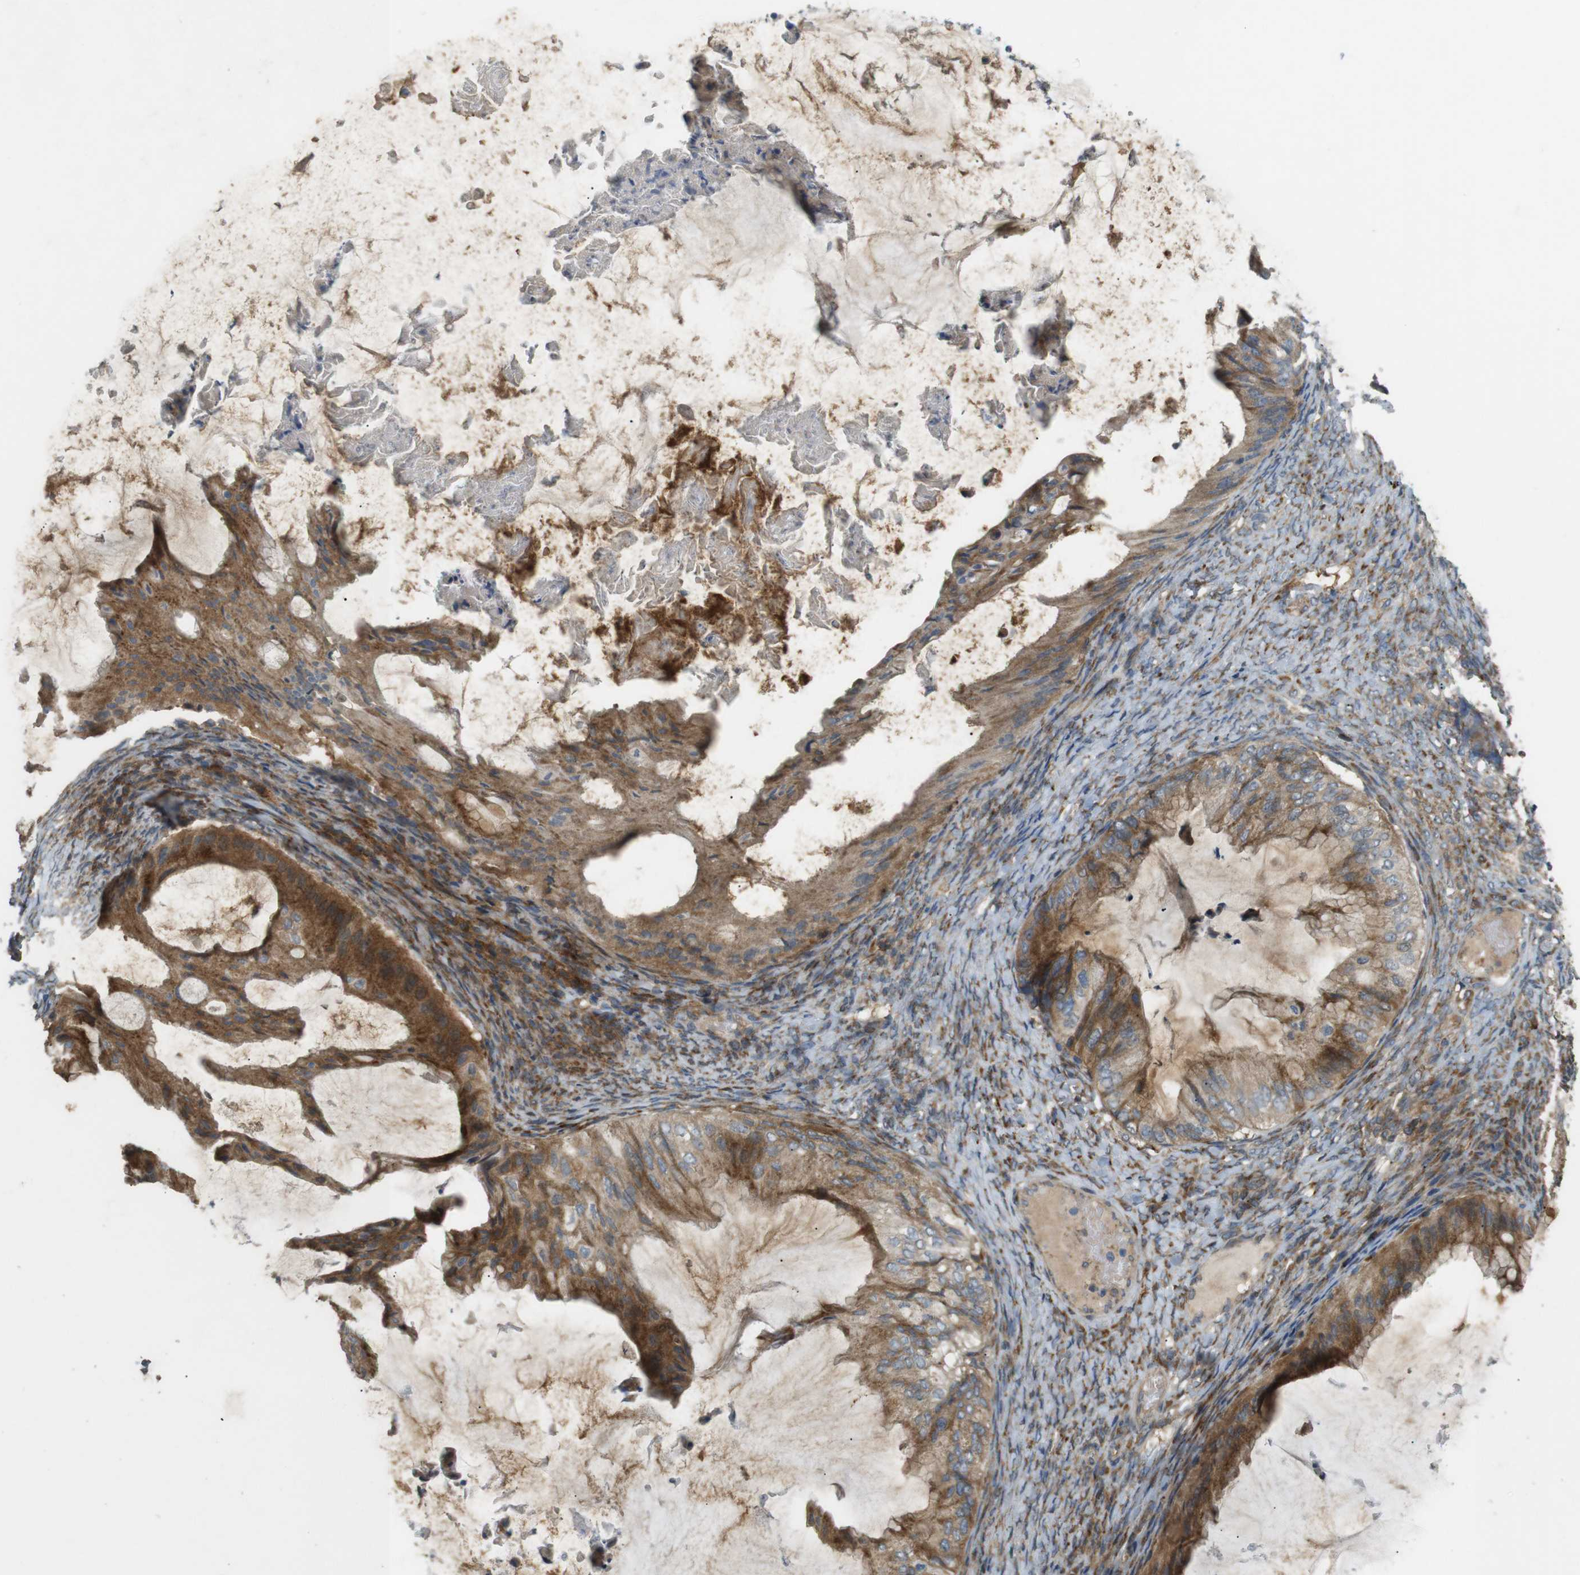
{"staining": {"intensity": "moderate", "quantity": ">75%", "location": "cytoplasmic/membranous"}, "tissue": "ovarian cancer", "cell_type": "Tumor cells", "image_type": "cancer", "snomed": [{"axis": "morphology", "description": "Cystadenocarcinoma, mucinous, NOS"}, {"axis": "topography", "description": "Ovary"}], "caption": "Immunohistochemistry (IHC) histopathology image of neoplastic tissue: ovarian cancer (mucinous cystadenocarcinoma) stained using immunohistochemistry demonstrates medium levels of moderate protein expression localized specifically in the cytoplasmic/membranous of tumor cells, appearing as a cytoplasmic/membranous brown color.", "gene": "ARHGAP24", "patient": {"sex": "female", "age": 61}}